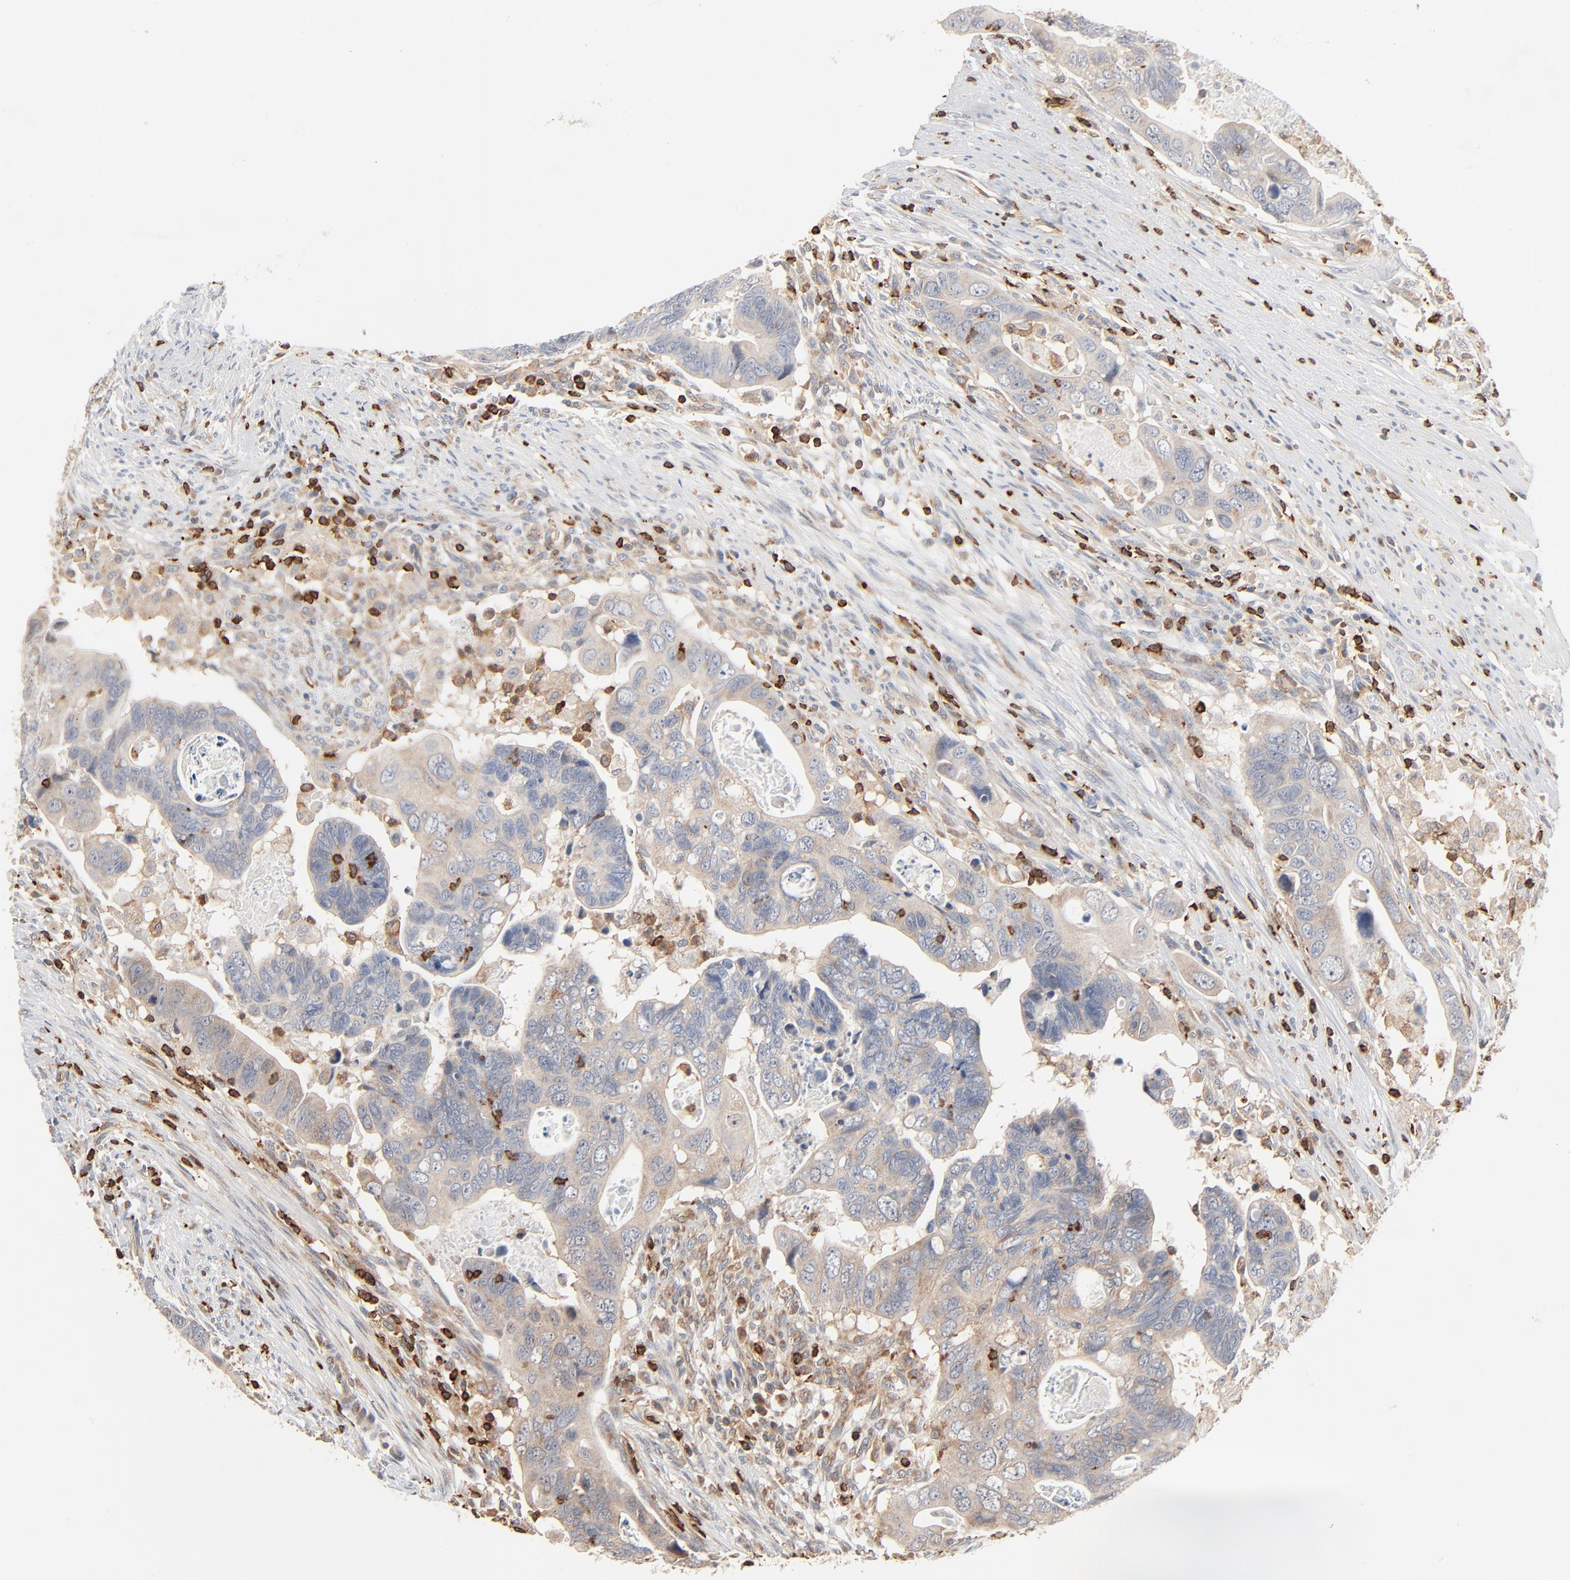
{"staining": {"intensity": "weak", "quantity": ">75%", "location": "cytoplasmic/membranous"}, "tissue": "colorectal cancer", "cell_type": "Tumor cells", "image_type": "cancer", "snomed": [{"axis": "morphology", "description": "Adenocarcinoma, NOS"}, {"axis": "topography", "description": "Rectum"}], "caption": "Human colorectal cancer (adenocarcinoma) stained for a protein (brown) shows weak cytoplasmic/membranous positive staining in about >75% of tumor cells.", "gene": "SH3KBP1", "patient": {"sex": "male", "age": 53}}